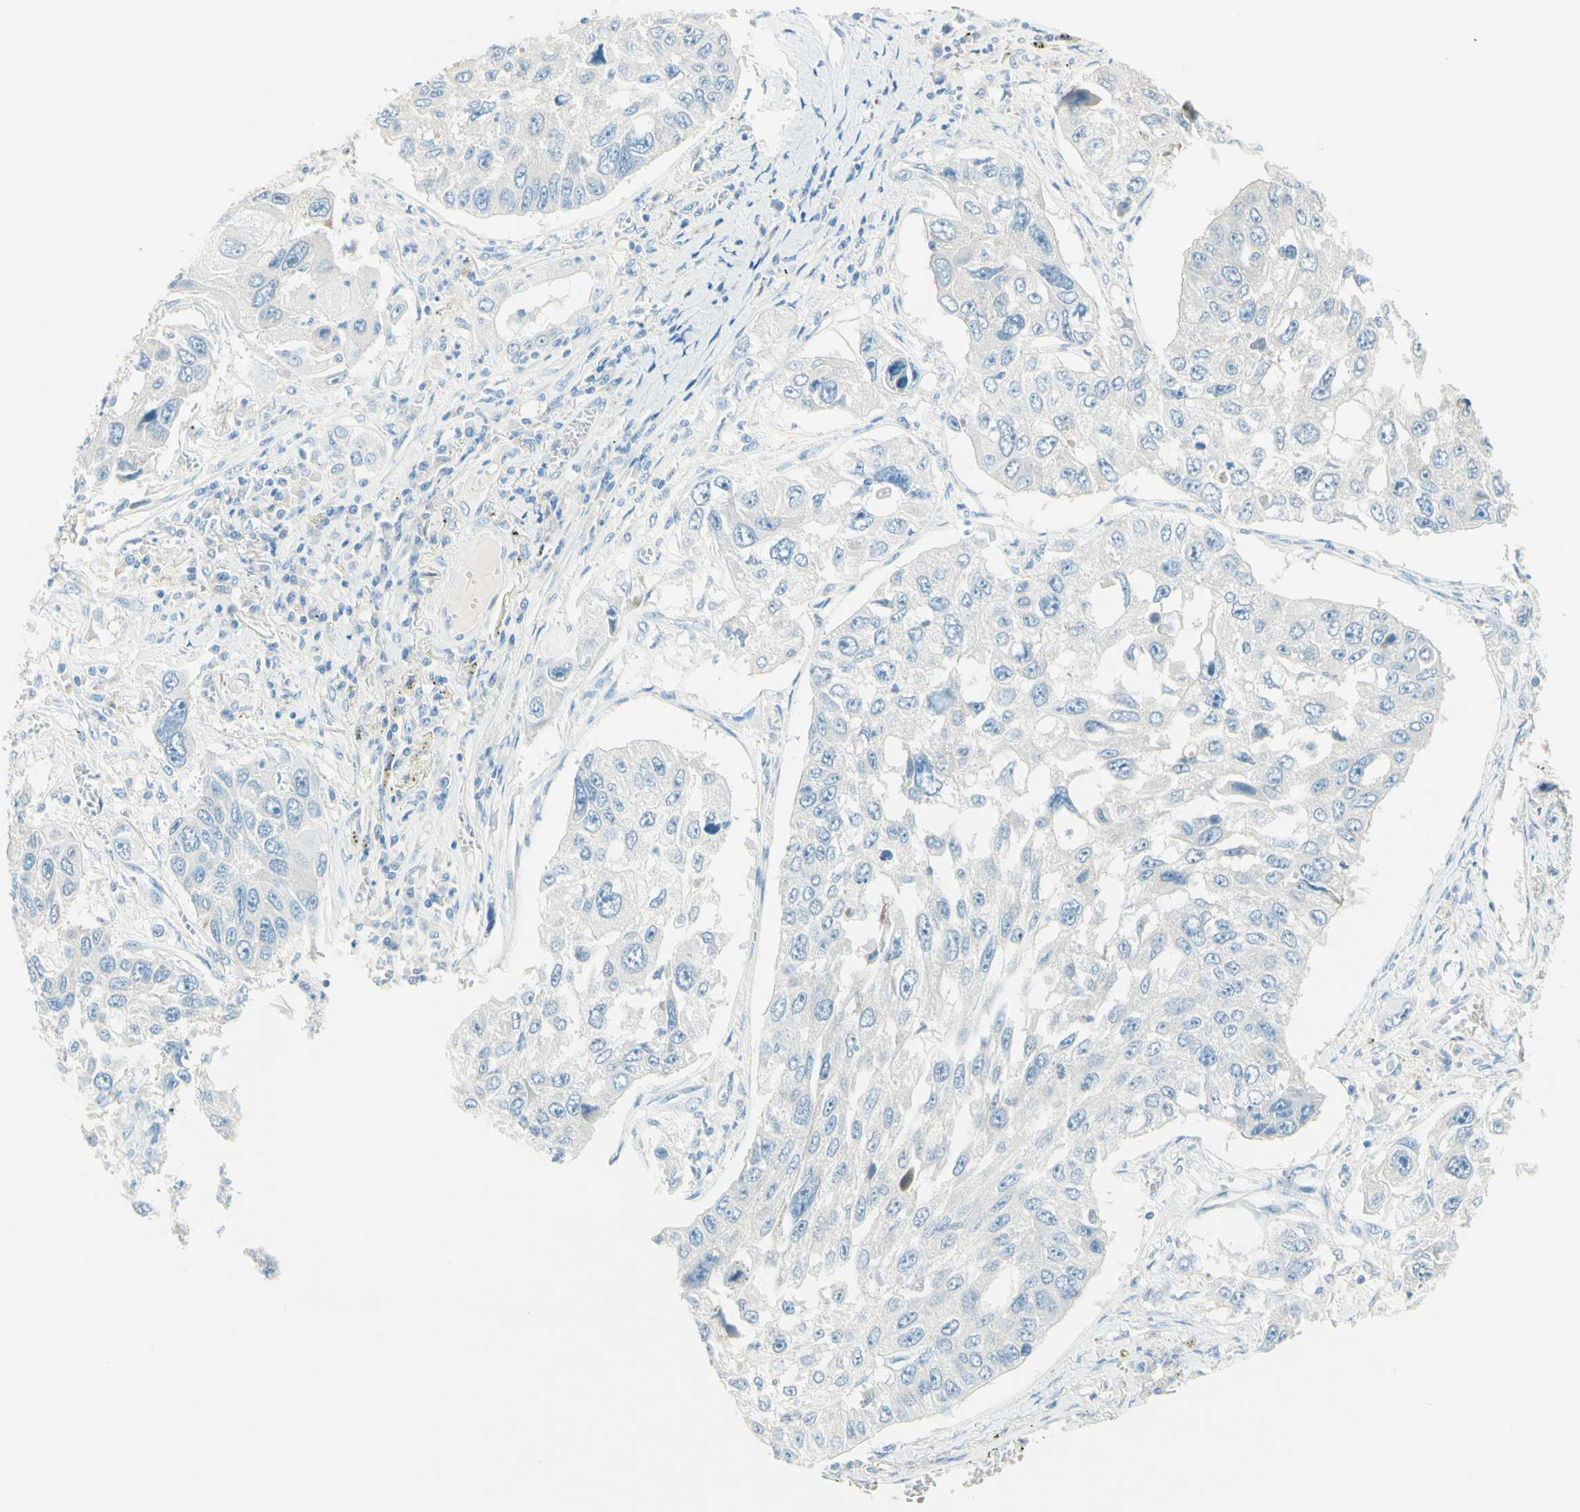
{"staining": {"intensity": "negative", "quantity": "none", "location": "none"}, "tissue": "lung cancer", "cell_type": "Tumor cells", "image_type": "cancer", "snomed": [{"axis": "morphology", "description": "Squamous cell carcinoma, NOS"}, {"axis": "topography", "description": "Lung"}], "caption": "Lung squamous cell carcinoma was stained to show a protein in brown. There is no significant expression in tumor cells.", "gene": "NCBP2L", "patient": {"sex": "male", "age": 71}}